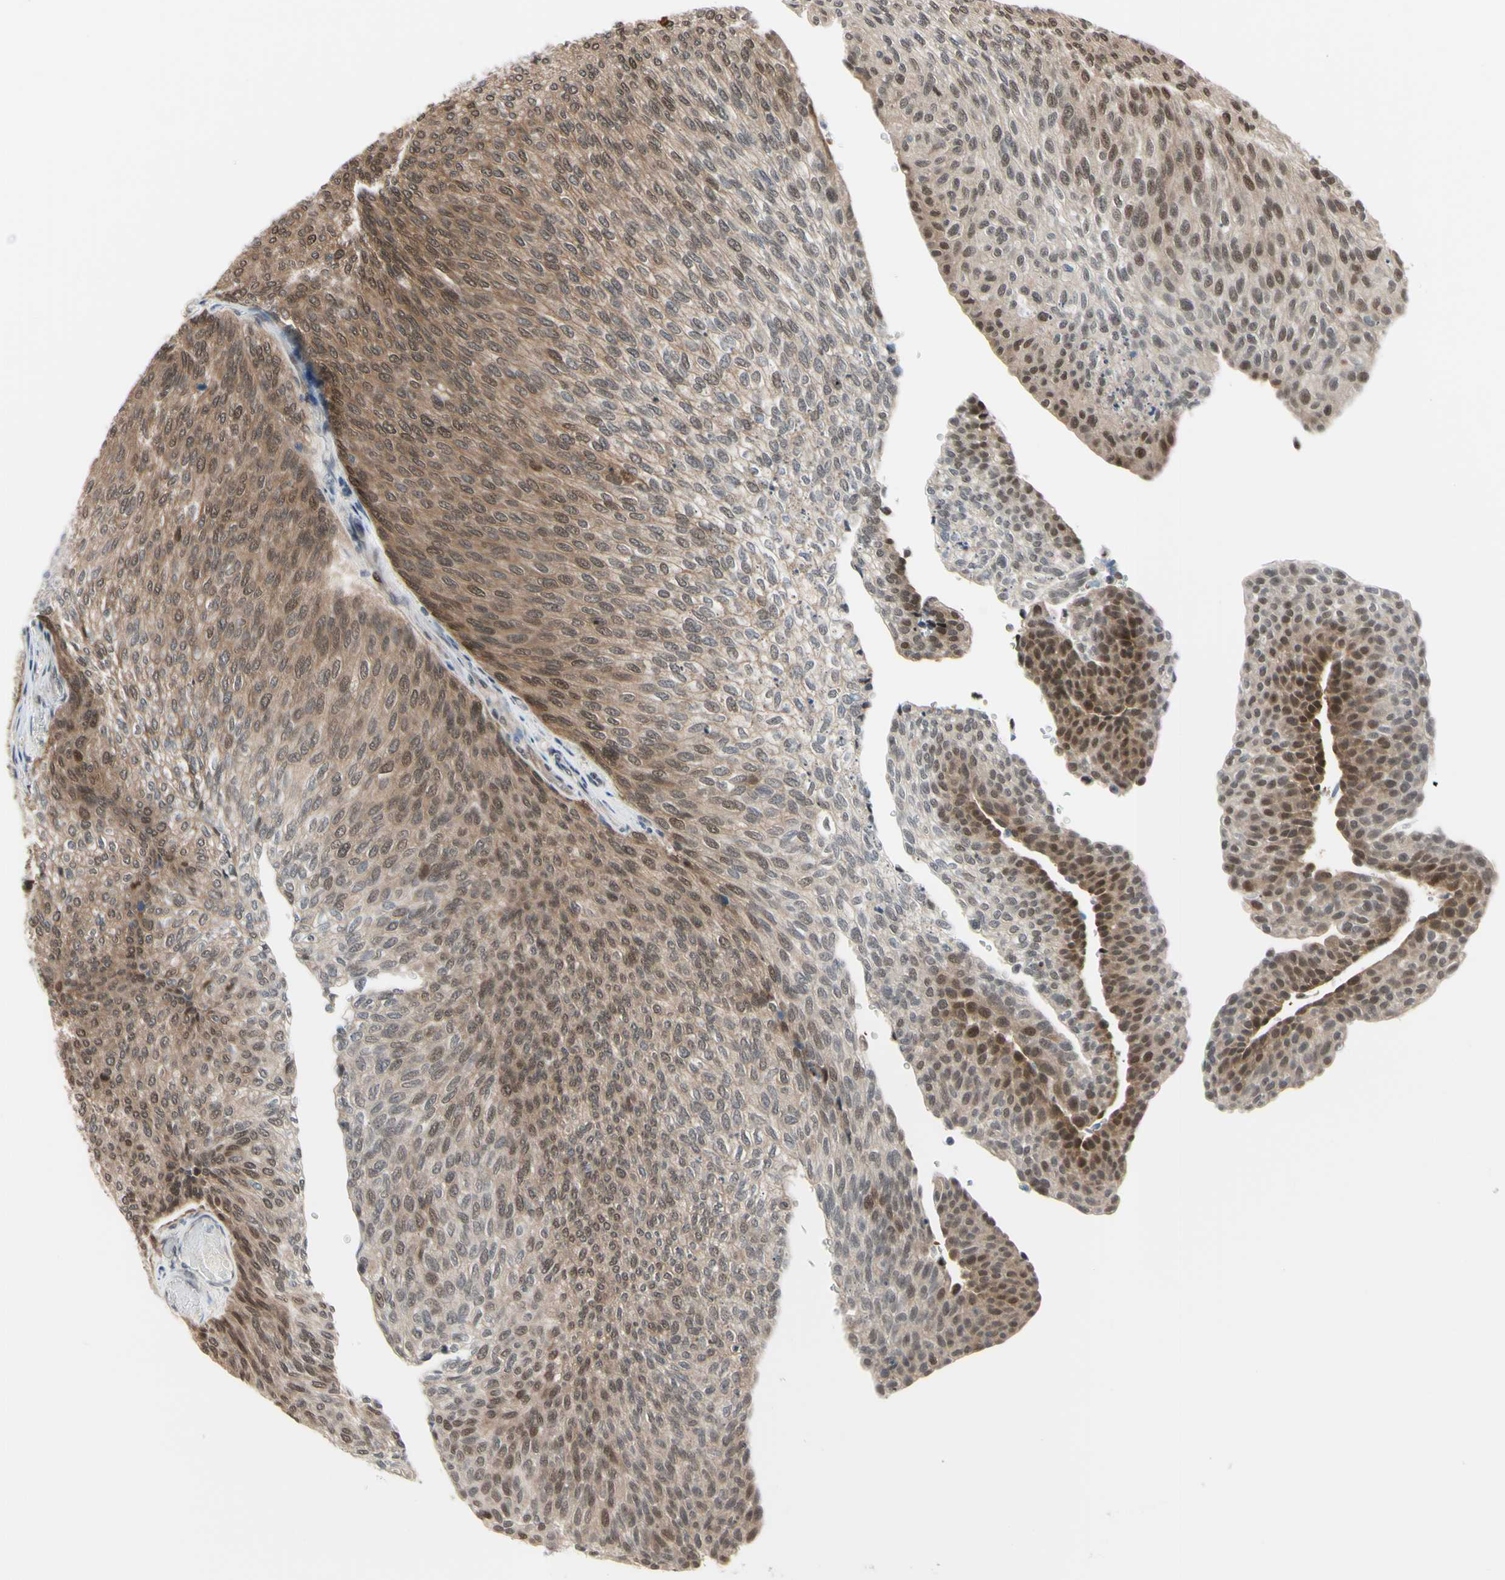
{"staining": {"intensity": "moderate", "quantity": "25%-75%", "location": "cytoplasmic/membranous,nuclear"}, "tissue": "urothelial cancer", "cell_type": "Tumor cells", "image_type": "cancer", "snomed": [{"axis": "morphology", "description": "Urothelial carcinoma, Low grade"}, {"axis": "topography", "description": "Urinary bladder"}], "caption": "Urothelial cancer tissue exhibits moderate cytoplasmic/membranous and nuclear expression in approximately 25%-75% of tumor cells", "gene": "HSPA4", "patient": {"sex": "female", "age": 79}}